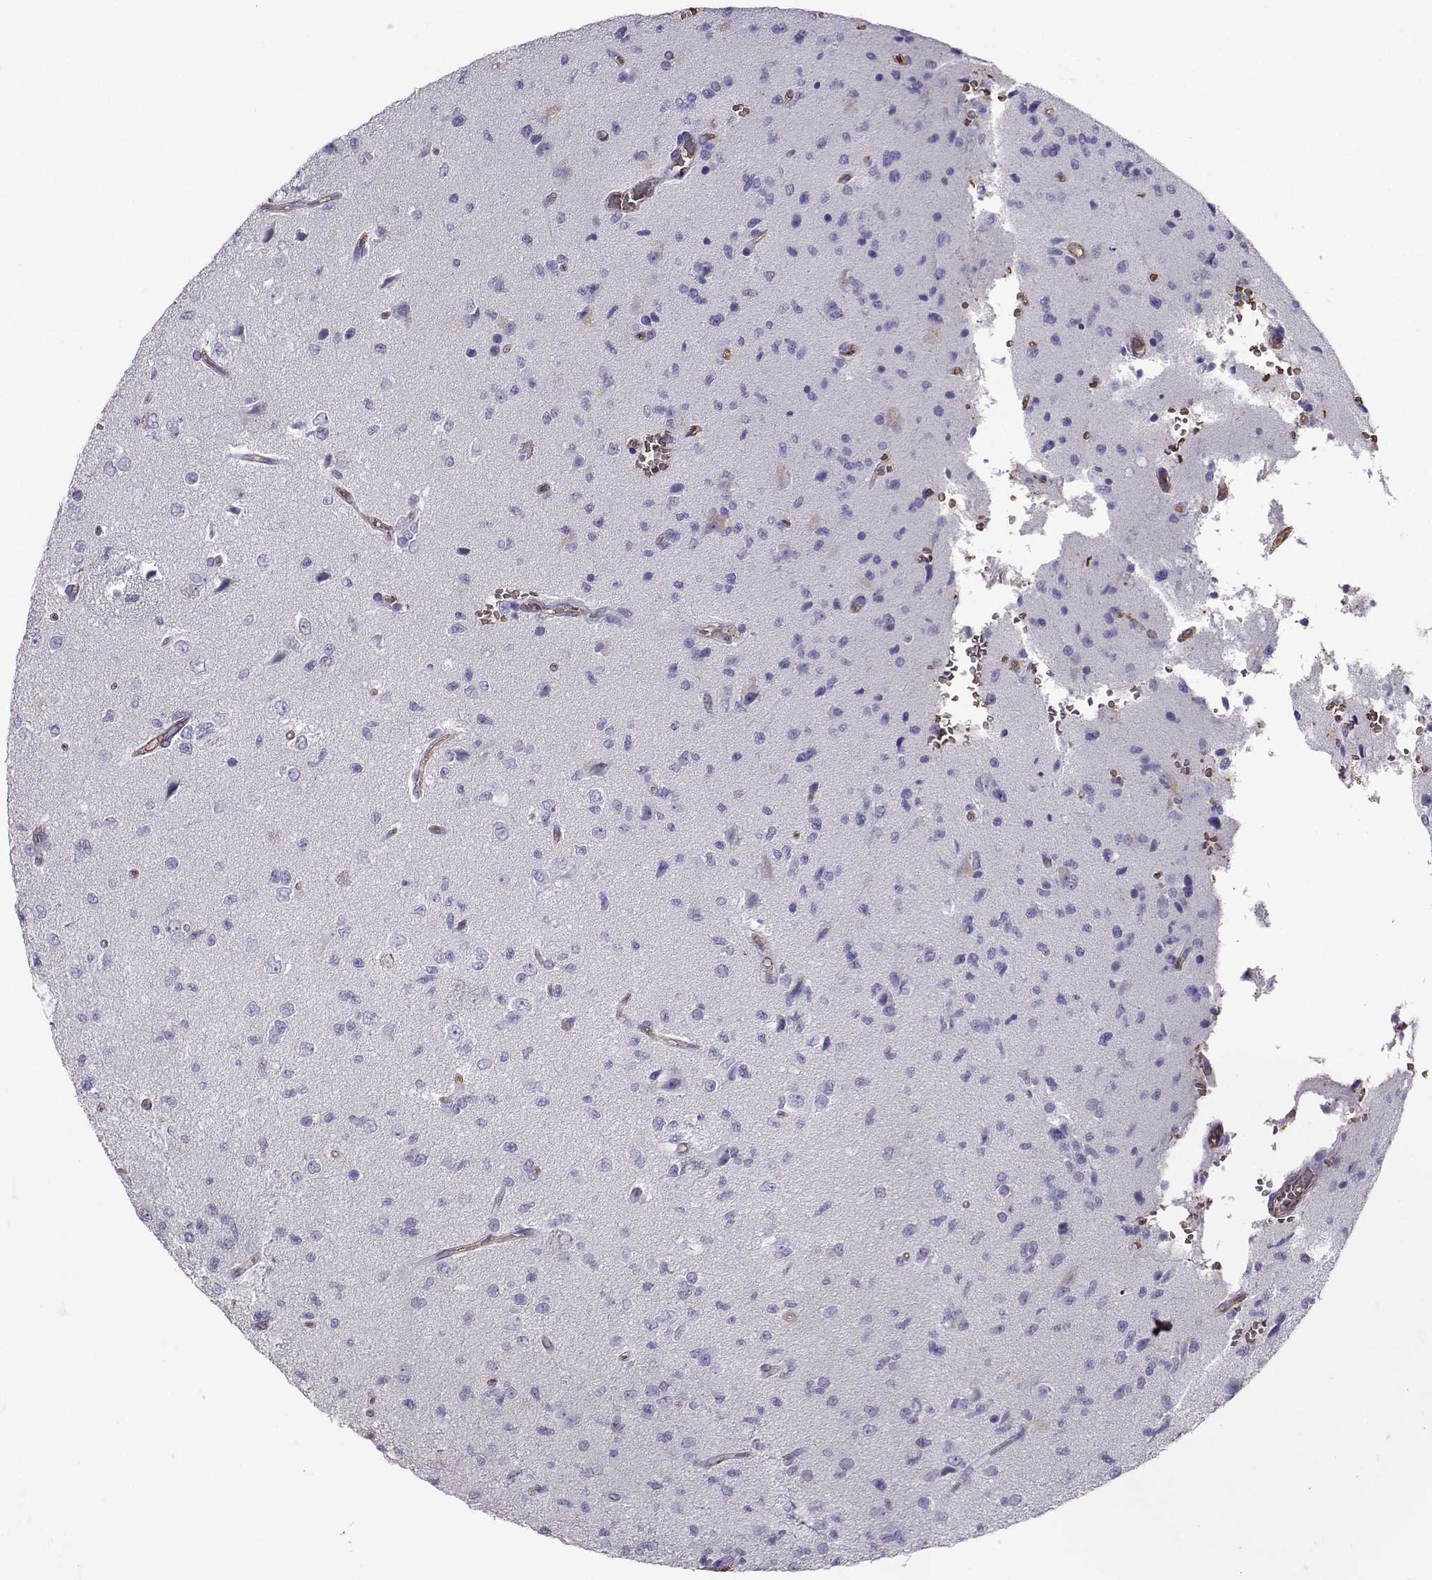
{"staining": {"intensity": "negative", "quantity": "none", "location": "none"}, "tissue": "glioma", "cell_type": "Tumor cells", "image_type": "cancer", "snomed": [{"axis": "morphology", "description": "Glioma, malignant, High grade"}, {"axis": "topography", "description": "Brain"}], "caption": "This is an immunohistochemistry histopathology image of human malignant glioma (high-grade). There is no staining in tumor cells.", "gene": "CLUL1", "patient": {"sex": "male", "age": 56}}